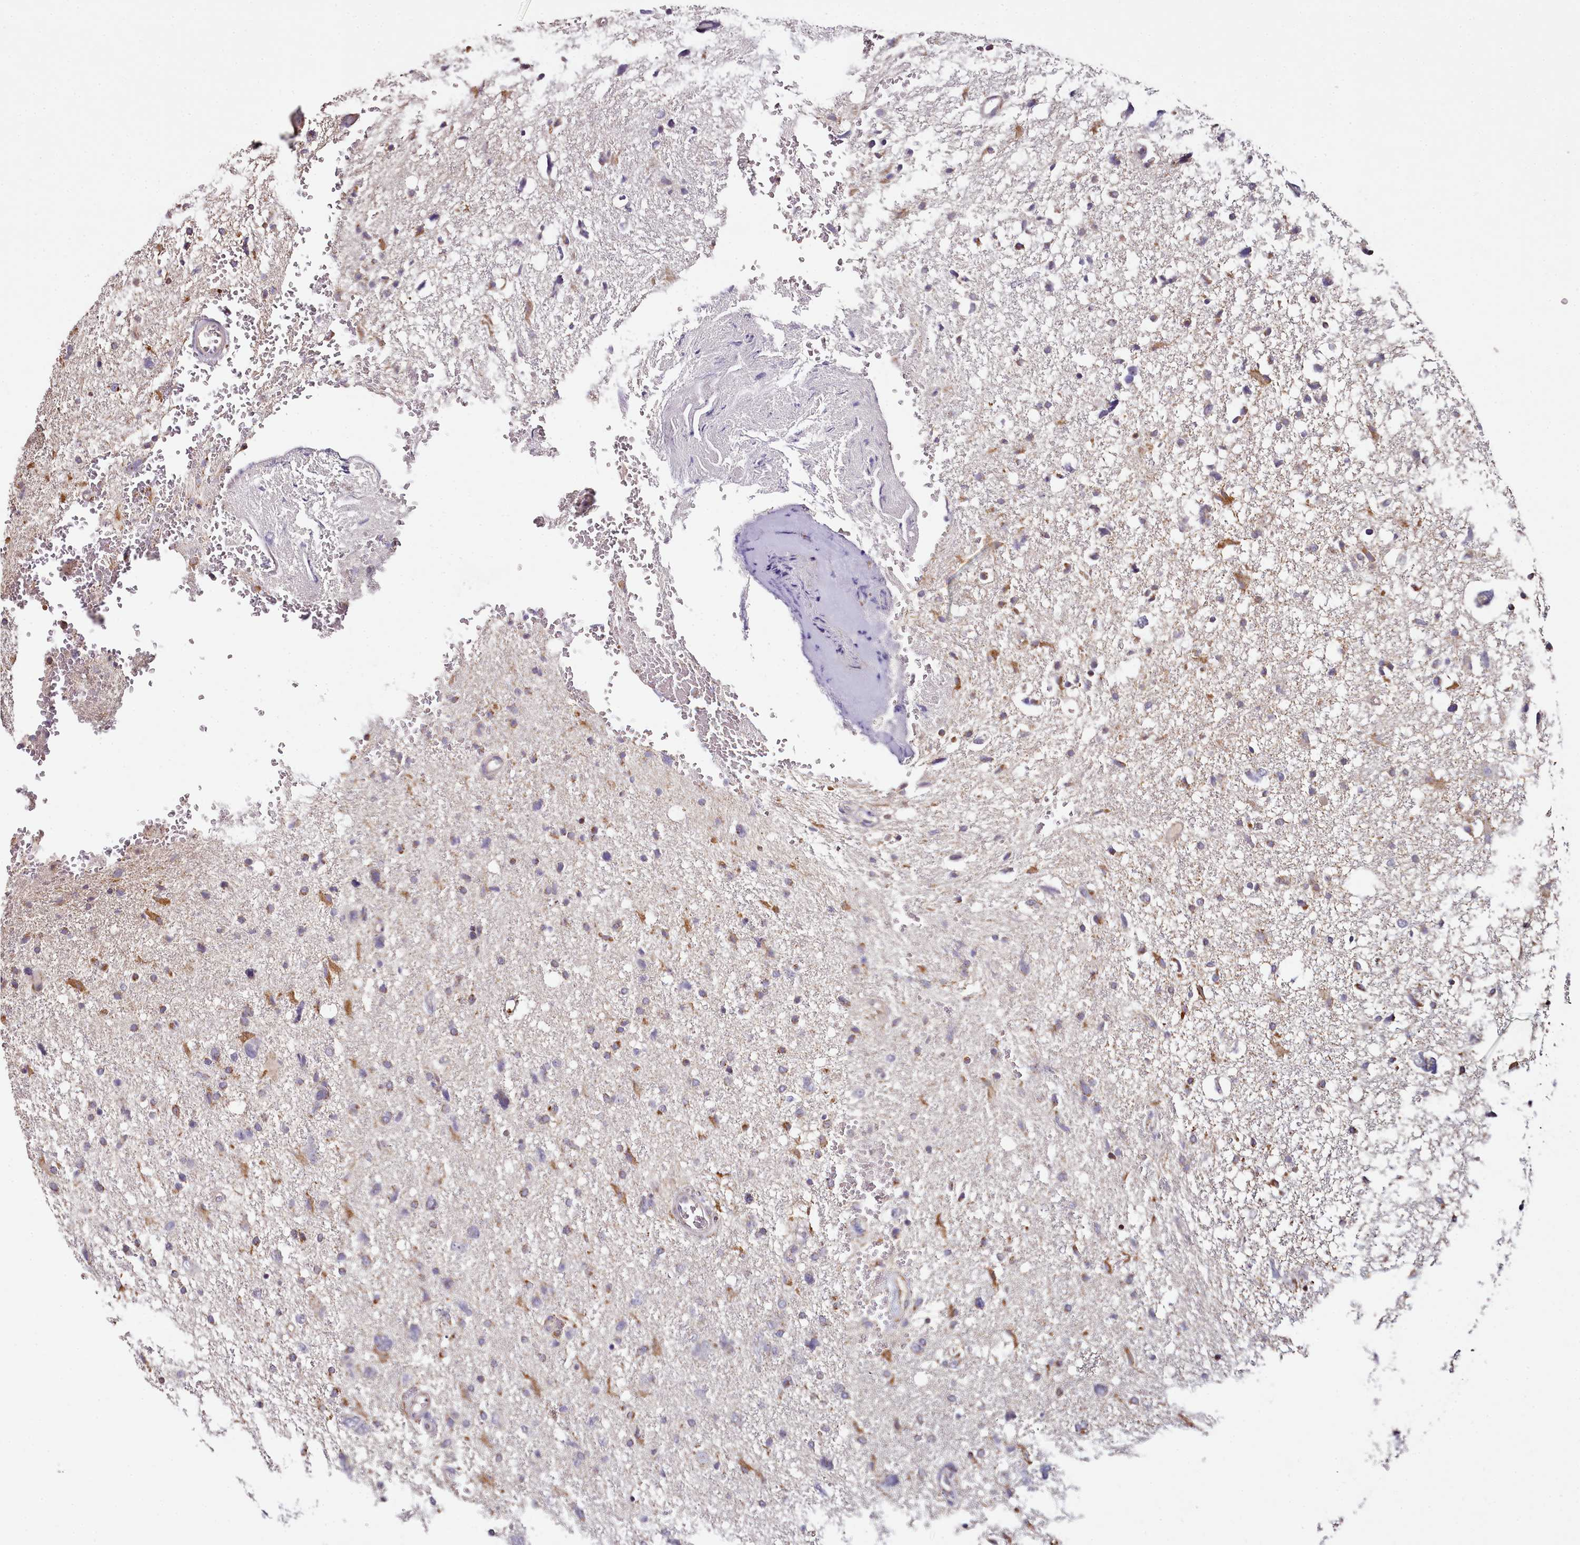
{"staining": {"intensity": "moderate", "quantity": "<25%", "location": "cytoplasmic/membranous"}, "tissue": "glioma", "cell_type": "Tumor cells", "image_type": "cancer", "snomed": [{"axis": "morphology", "description": "Glioma, malignant, High grade"}, {"axis": "topography", "description": "Brain"}], "caption": "Tumor cells reveal low levels of moderate cytoplasmic/membranous staining in about <25% of cells in human malignant glioma (high-grade).", "gene": "ACSS1", "patient": {"sex": "male", "age": 61}}